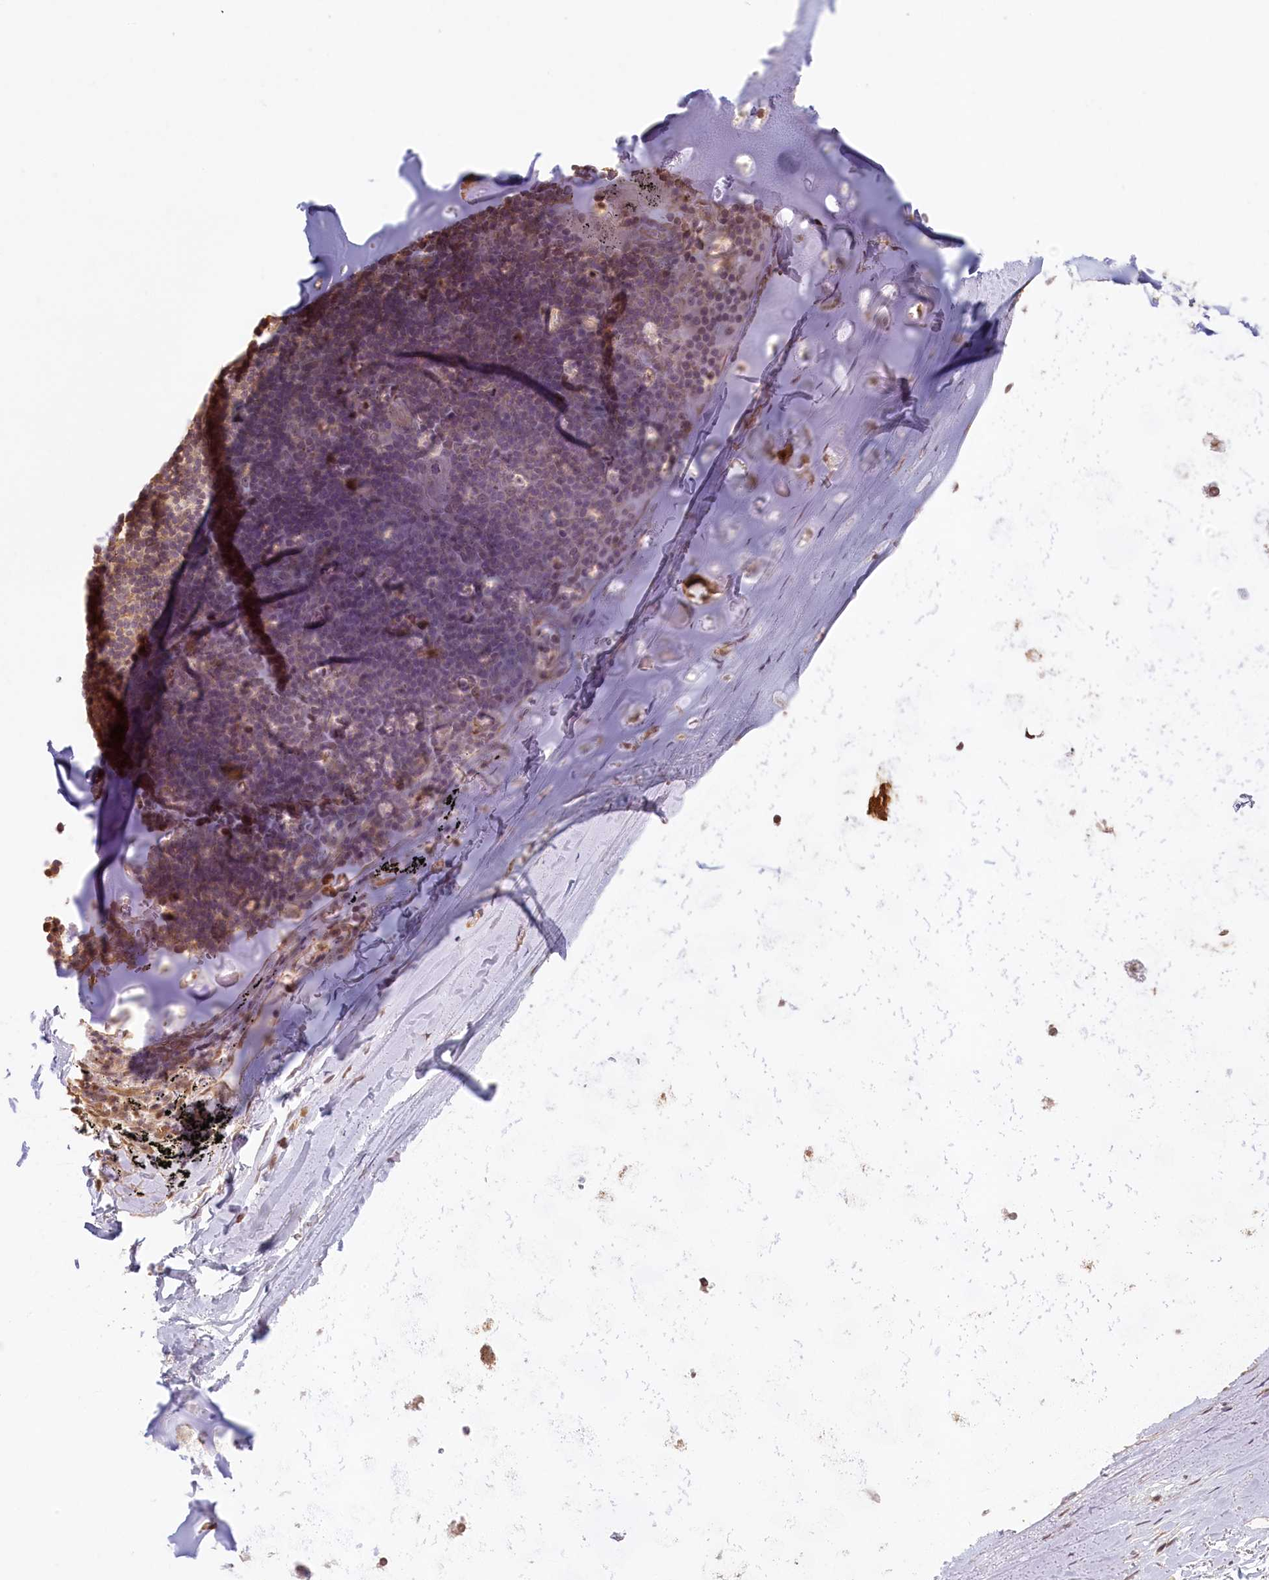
{"staining": {"intensity": "moderate", "quantity": ">75%", "location": "cytoplasmic/membranous,nuclear"}, "tissue": "adipose tissue", "cell_type": "Adipocytes", "image_type": "normal", "snomed": [{"axis": "morphology", "description": "Normal tissue, NOS"}, {"axis": "topography", "description": "Lymph node"}, {"axis": "topography", "description": "Bronchus"}], "caption": "Protein staining of normal adipose tissue displays moderate cytoplasmic/membranous,nuclear positivity in approximately >75% of adipocytes. (DAB IHC with brightfield microscopy, high magnification).", "gene": "C19orf44", "patient": {"sex": "male", "age": 63}}